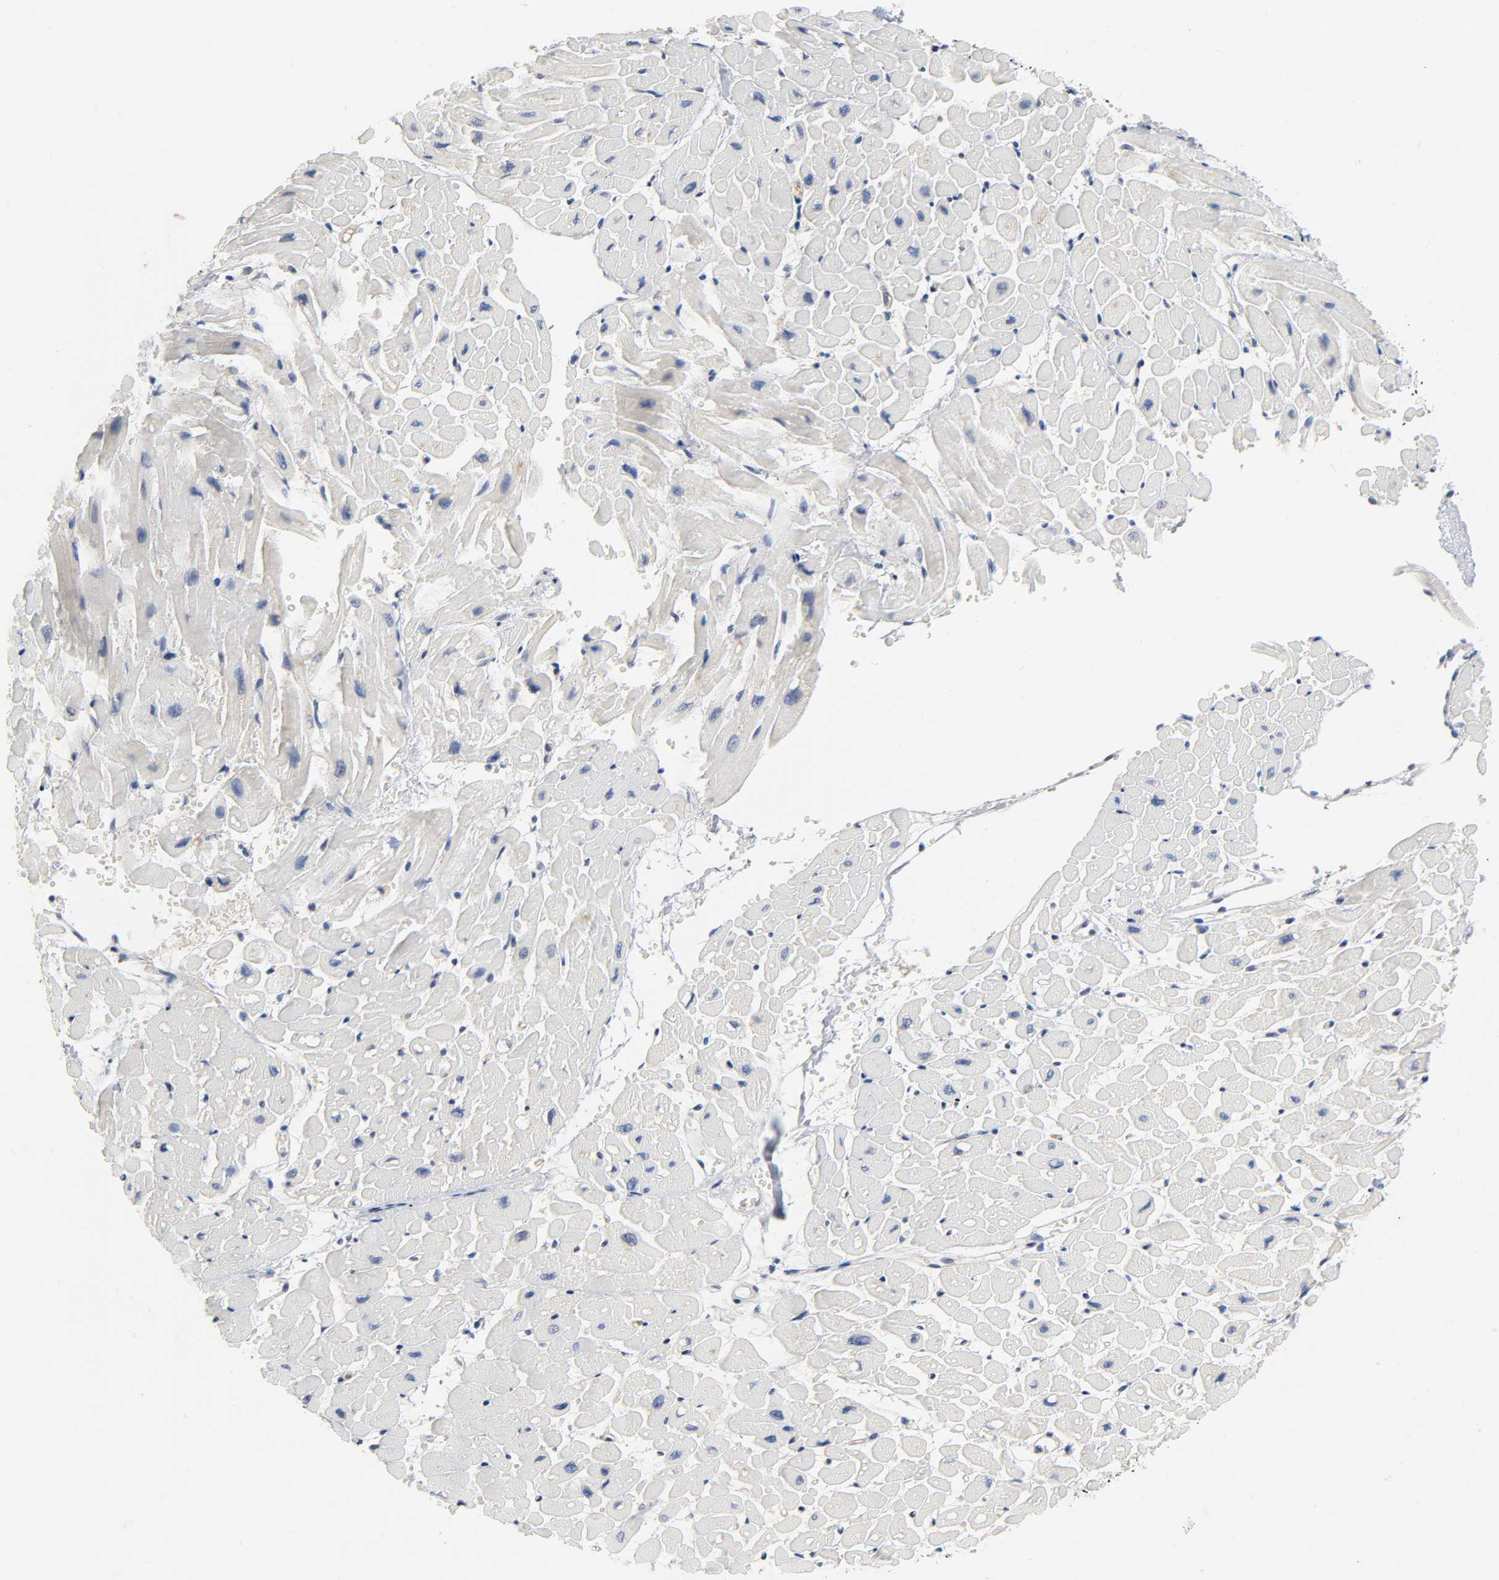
{"staining": {"intensity": "negative", "quantity": "none", "location": "none"}, "tissue": "heart muscle", "cell_type": "Cardiomyocytes", "image_type": "normal", "snomed": [{"axis": "morphology", "description": "Normal tissue, NOS"}, {"axis": "topography", "description": "Heart"}], "caption": "An image of heart muscle stained for a protein displays no brown staining in cardiomyocytes. (DAB IHC, high magnification).", "gene": "FYN", "patient": {"sex": "male", "age": 45}}